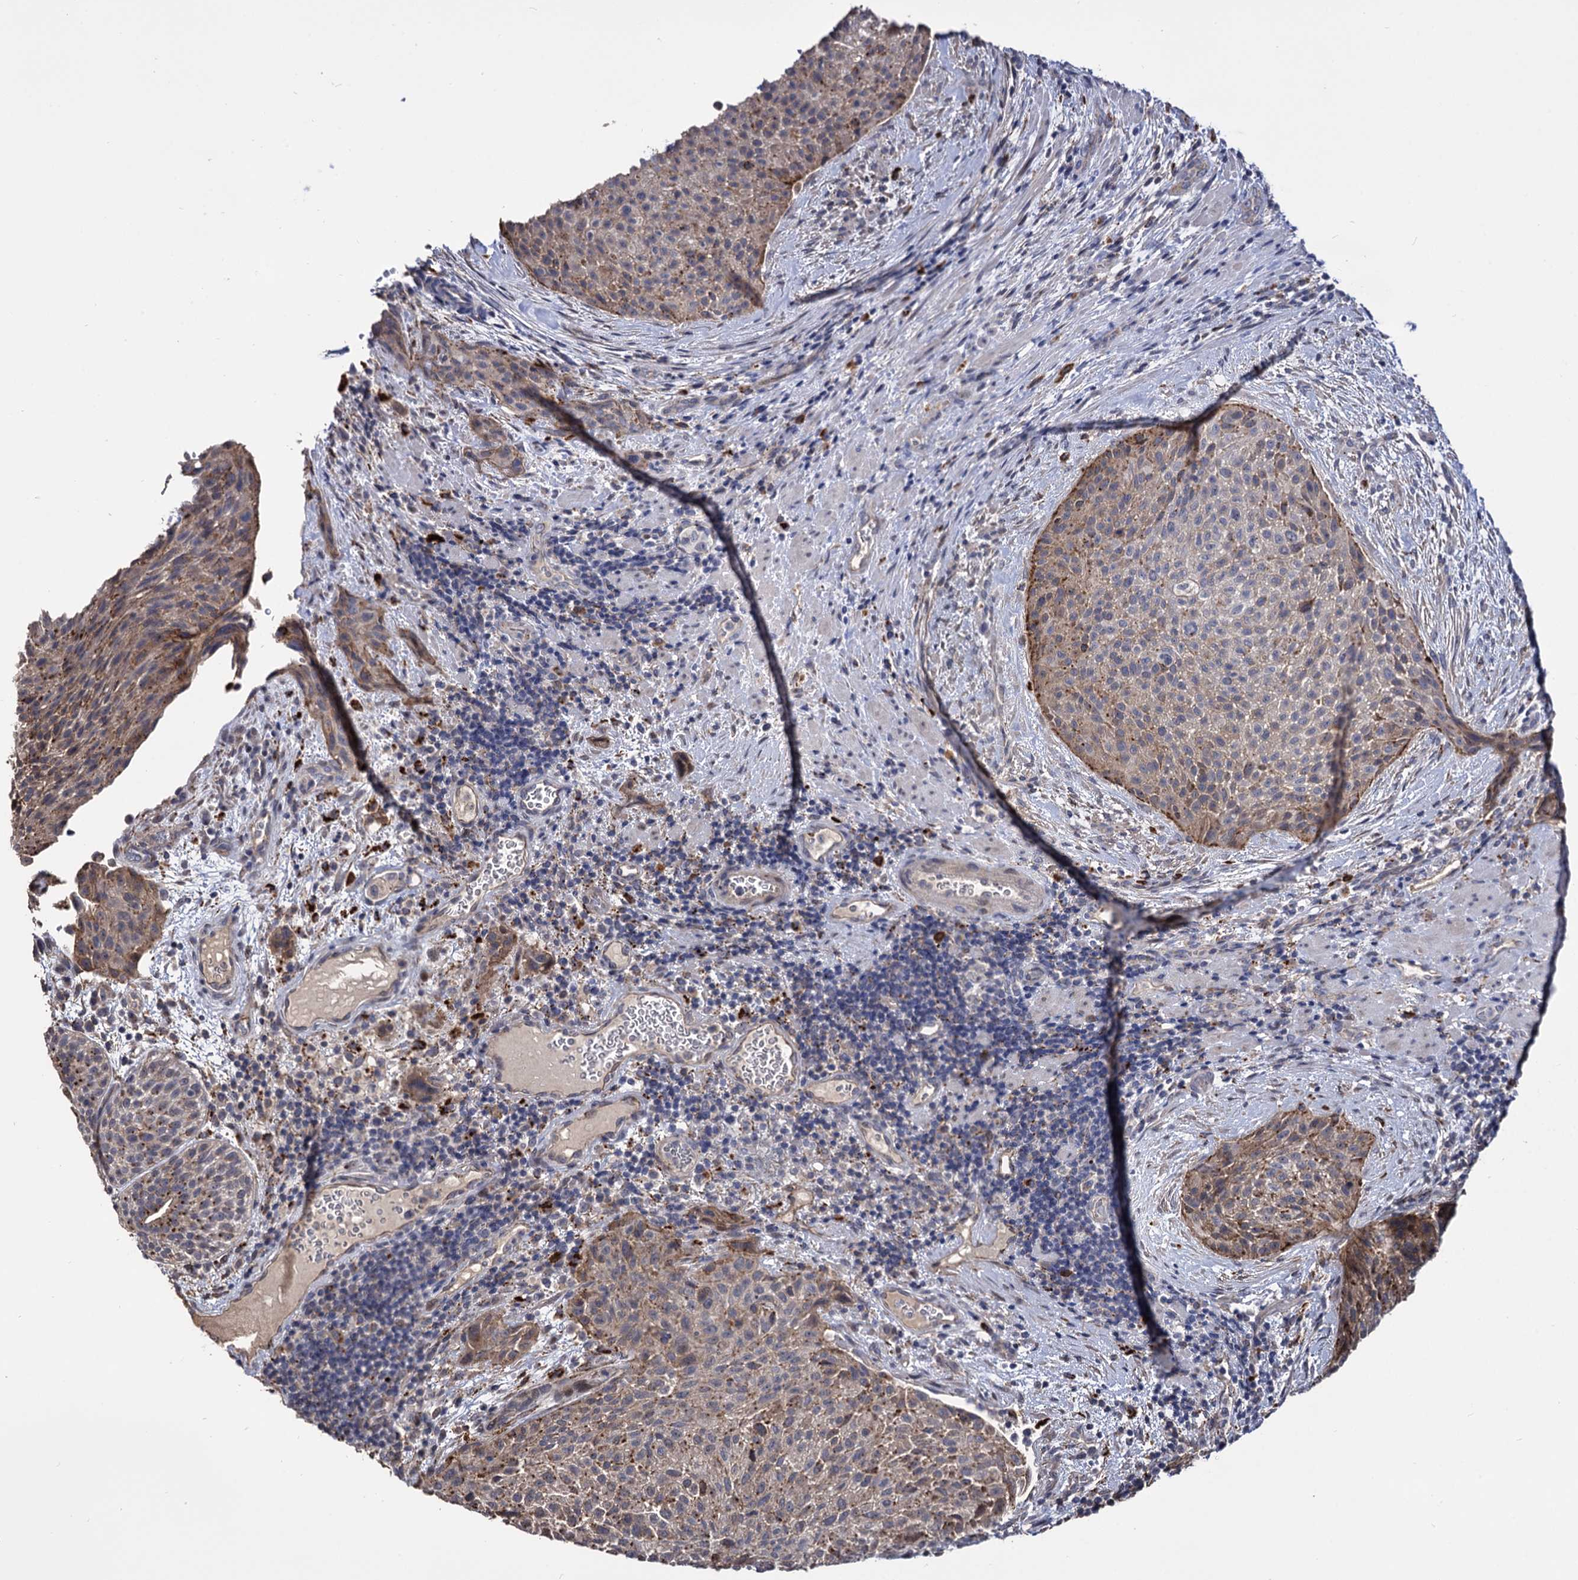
{"staining": {"intensity": "moderate", "quantity": "<25%", "location": "cytoplasmic/membranous"}, "tissue": "urothelial cancer", "cell_type": "Tumor cells", "image_type": "cancer", "snomed": [{"axis": "morphology", "description": "Normal tissue, NOS"}, {"axis": "morphology", "description": "Urothelial carcinoma, NOS"}, {"axis": "topography", "description": "Urinary bladder"}, {"axis": "topography", "description": "Peripheral nerve tissue"}], "caption": "Immunohistochemical staining of urothelial cancer reveals moderate cytoplasmic/membranous protein expression in about <25% of tumor cells.", "gene": "MICAL2", "patient": {"sex": "male", "age": 35}}